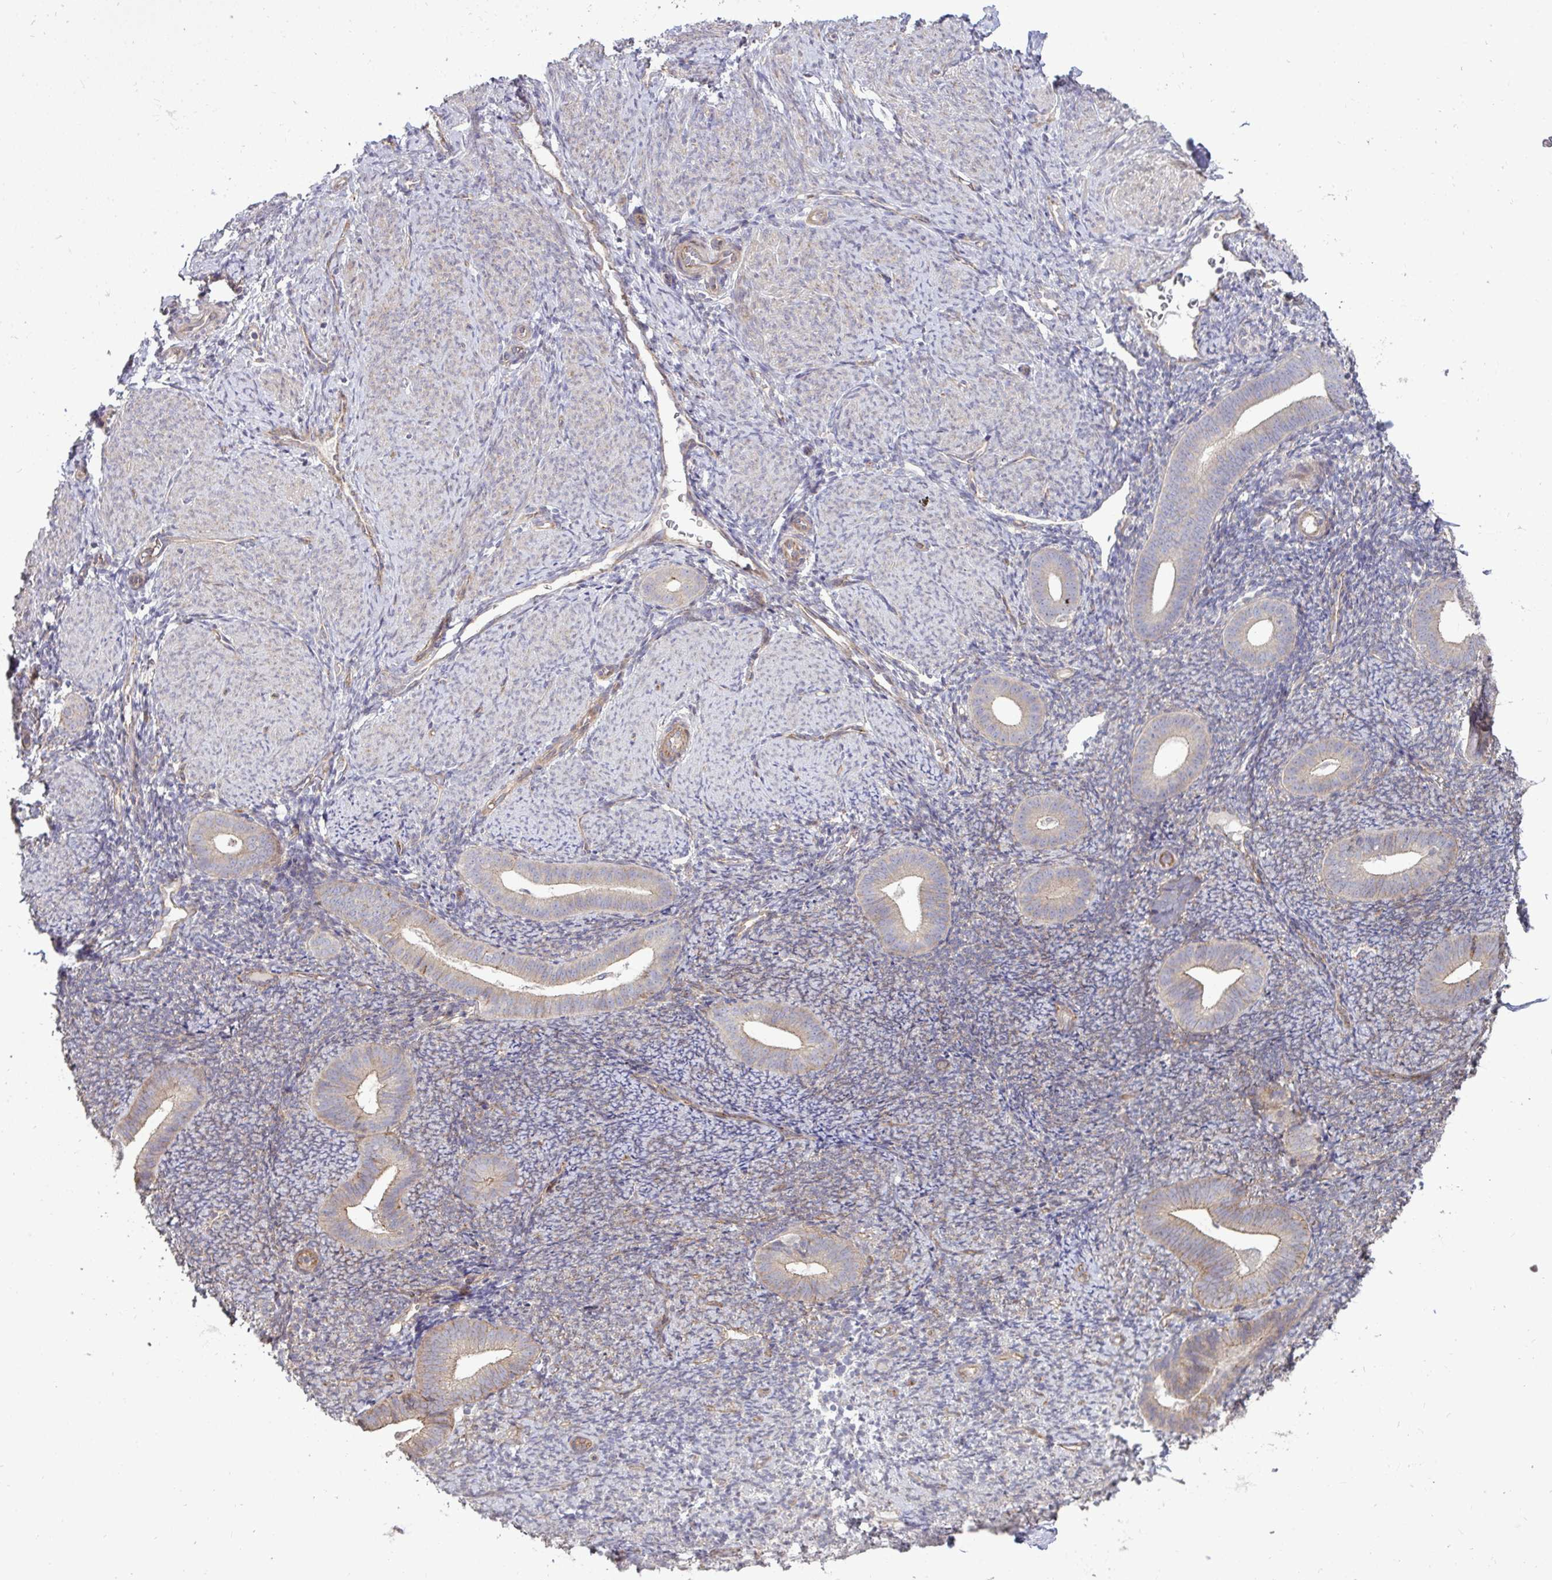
{"staining": {"intensity": "weak", "quantity": "25%-75%", "location": "cytoplasmic/membranous"}, "tissue": "endometrium", "cell_type": "Cells in endometrial stroma", "image_type": "normal", "snomed": [{"axis": "morphology", "description": "Normal tissue, NOS"}, {"axis": "topography", "description": "Endometrium"}], "caption": "There is low levels of weak cytoplasmic/membranous staining in cells in endometrial stroma of benign endometrium, as demonstrated by immunohistochemical staining (brown color).", "gene": "SH2D1B", "patient": {"sex": "female", "age": 39}}